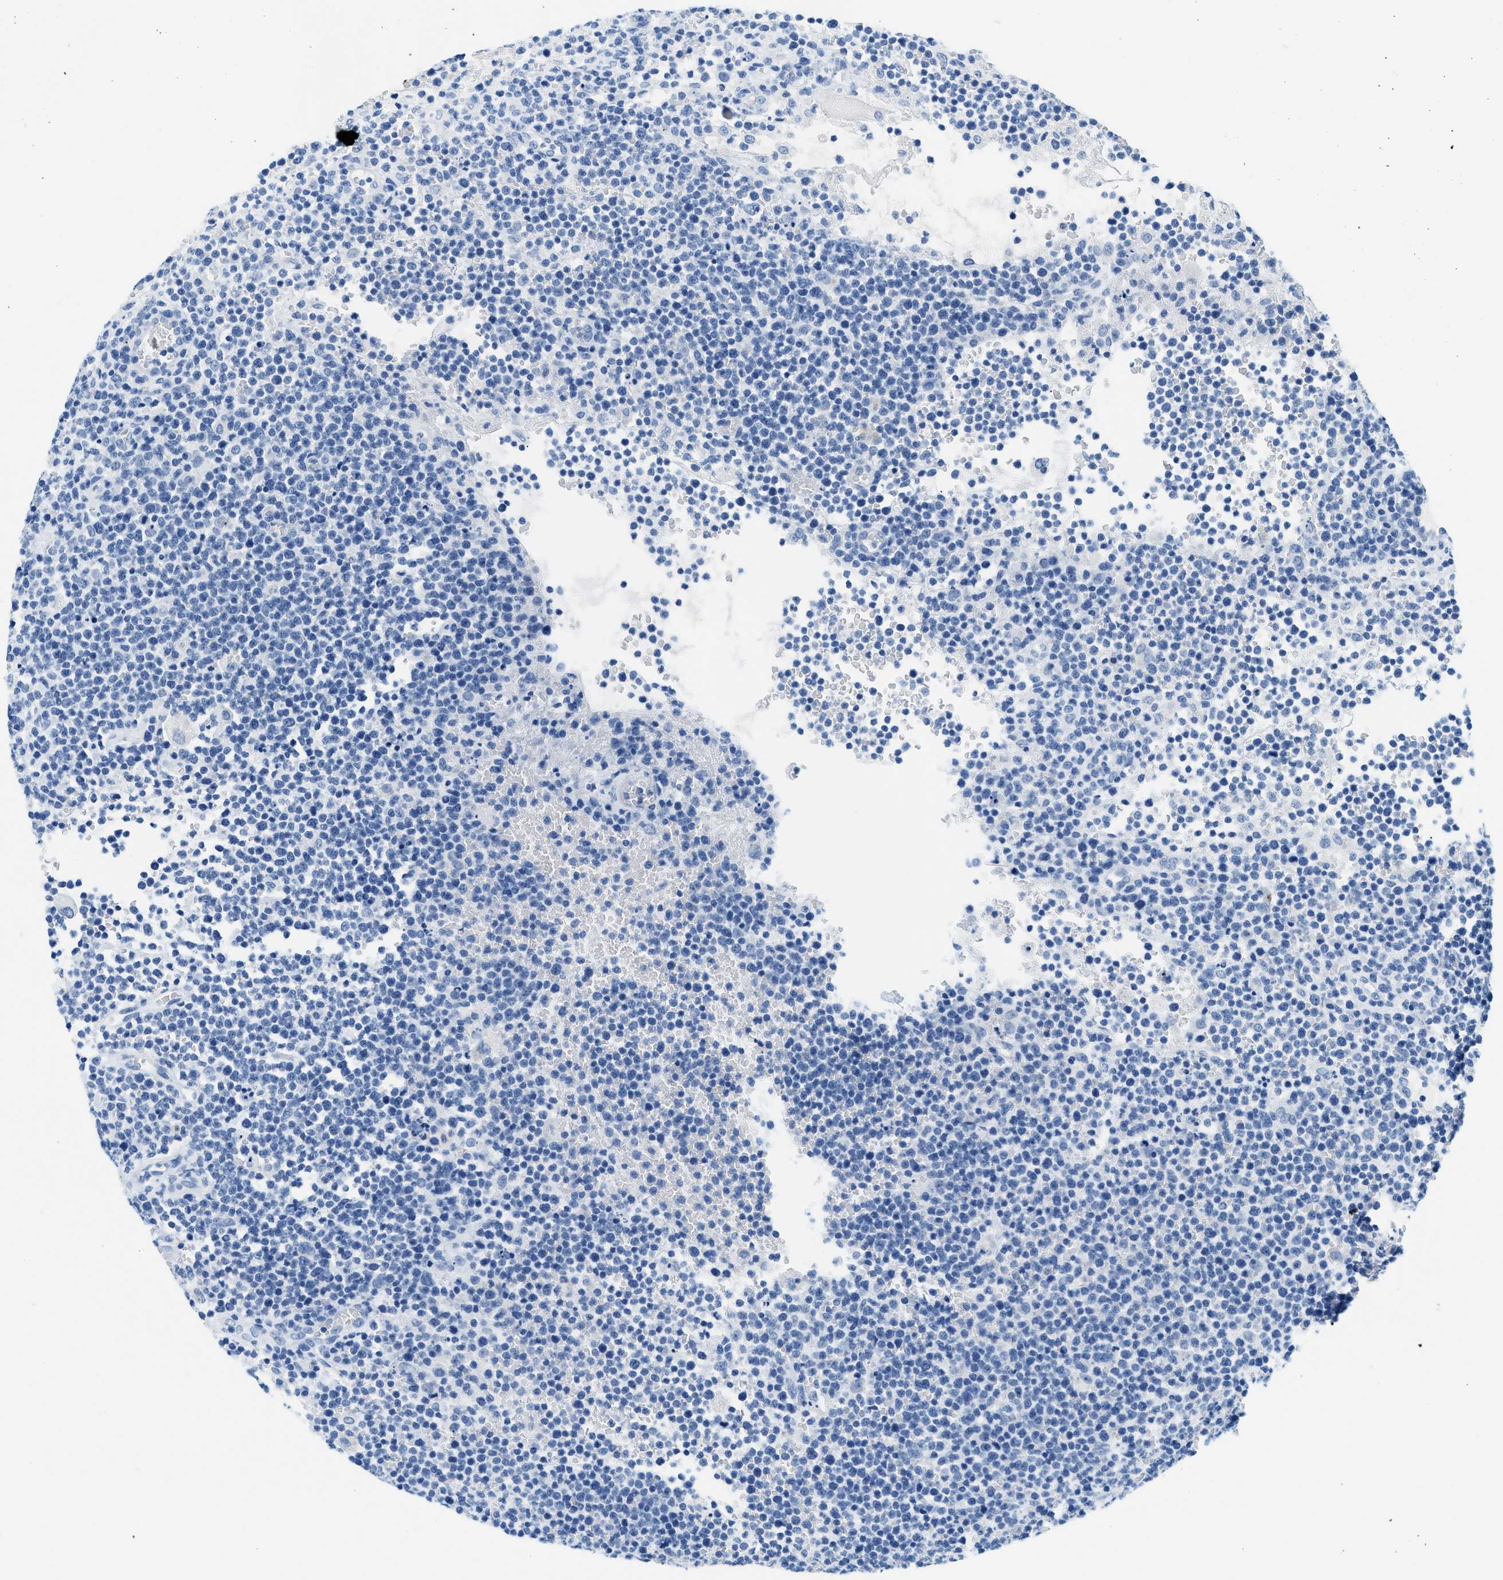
{"staining": {"intensity": "negative", "quantity": "none", "location": "none"}, "tissue": "lymphoma", "cell_type": "Tumor cells", "image_type": "cancer", "snomed": [{"axis": "morphology", "description": "Malignant lymphoma, non-Hodgkin's type, High grade"}, {"axis": "topography", "description": "Lymph node"}], "caption": "An immunohistochemistry photomicrograph of malignant lymphoma, non-Hodgkin's type (high-grade) is shown. There is no staining in tumor cells of malignant lymphoma, non-Hodgkin's type (high-grade). (DAB (3,3'-diaminobenzidine) immunohistochemistry, high magnification).", "gene": "STXBP2", "patient": {"sex": "male", "age": 61}}